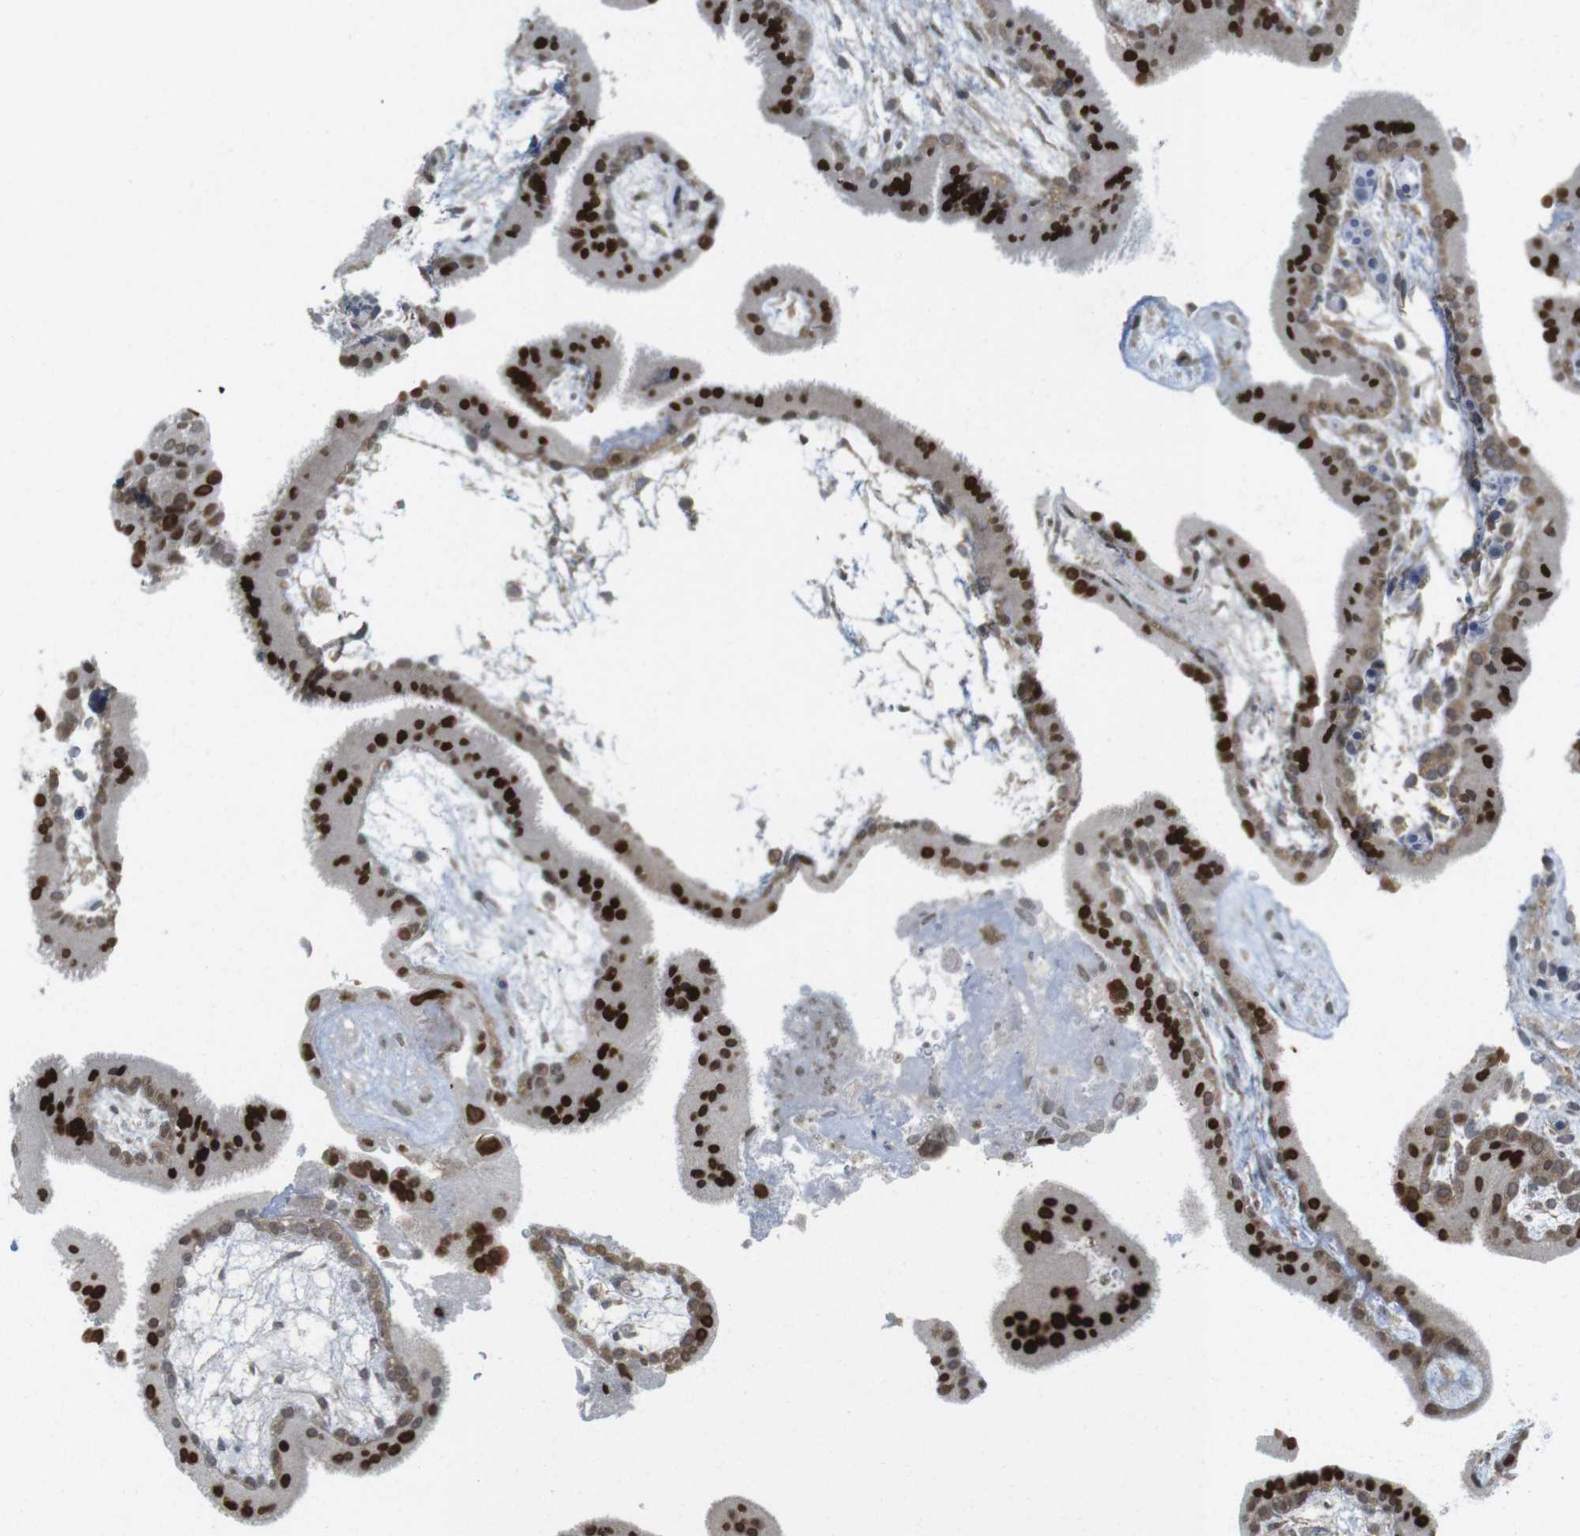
{"staining": {"intensity": "strong", "quantity": ">75%", "location": "nuclear"}, "tissue": "placenta", "cell_type": "Trophoblastic cells", "image_type": "normal", "snomed": [{"axis": "morphology", "description": "Normal tissue, NOS"}, {"axis": "topography", "description": "Placenta"}], "caption": "Placenta stained for a protein demonstrates strong nuclear positivity in trophoblastic cells. Immunohistochemistry (ihc) stains the protein in brown and the nuclei are stained blue.", "gene": "RCC1", "patient": {"sex": "female", "age": 19}}